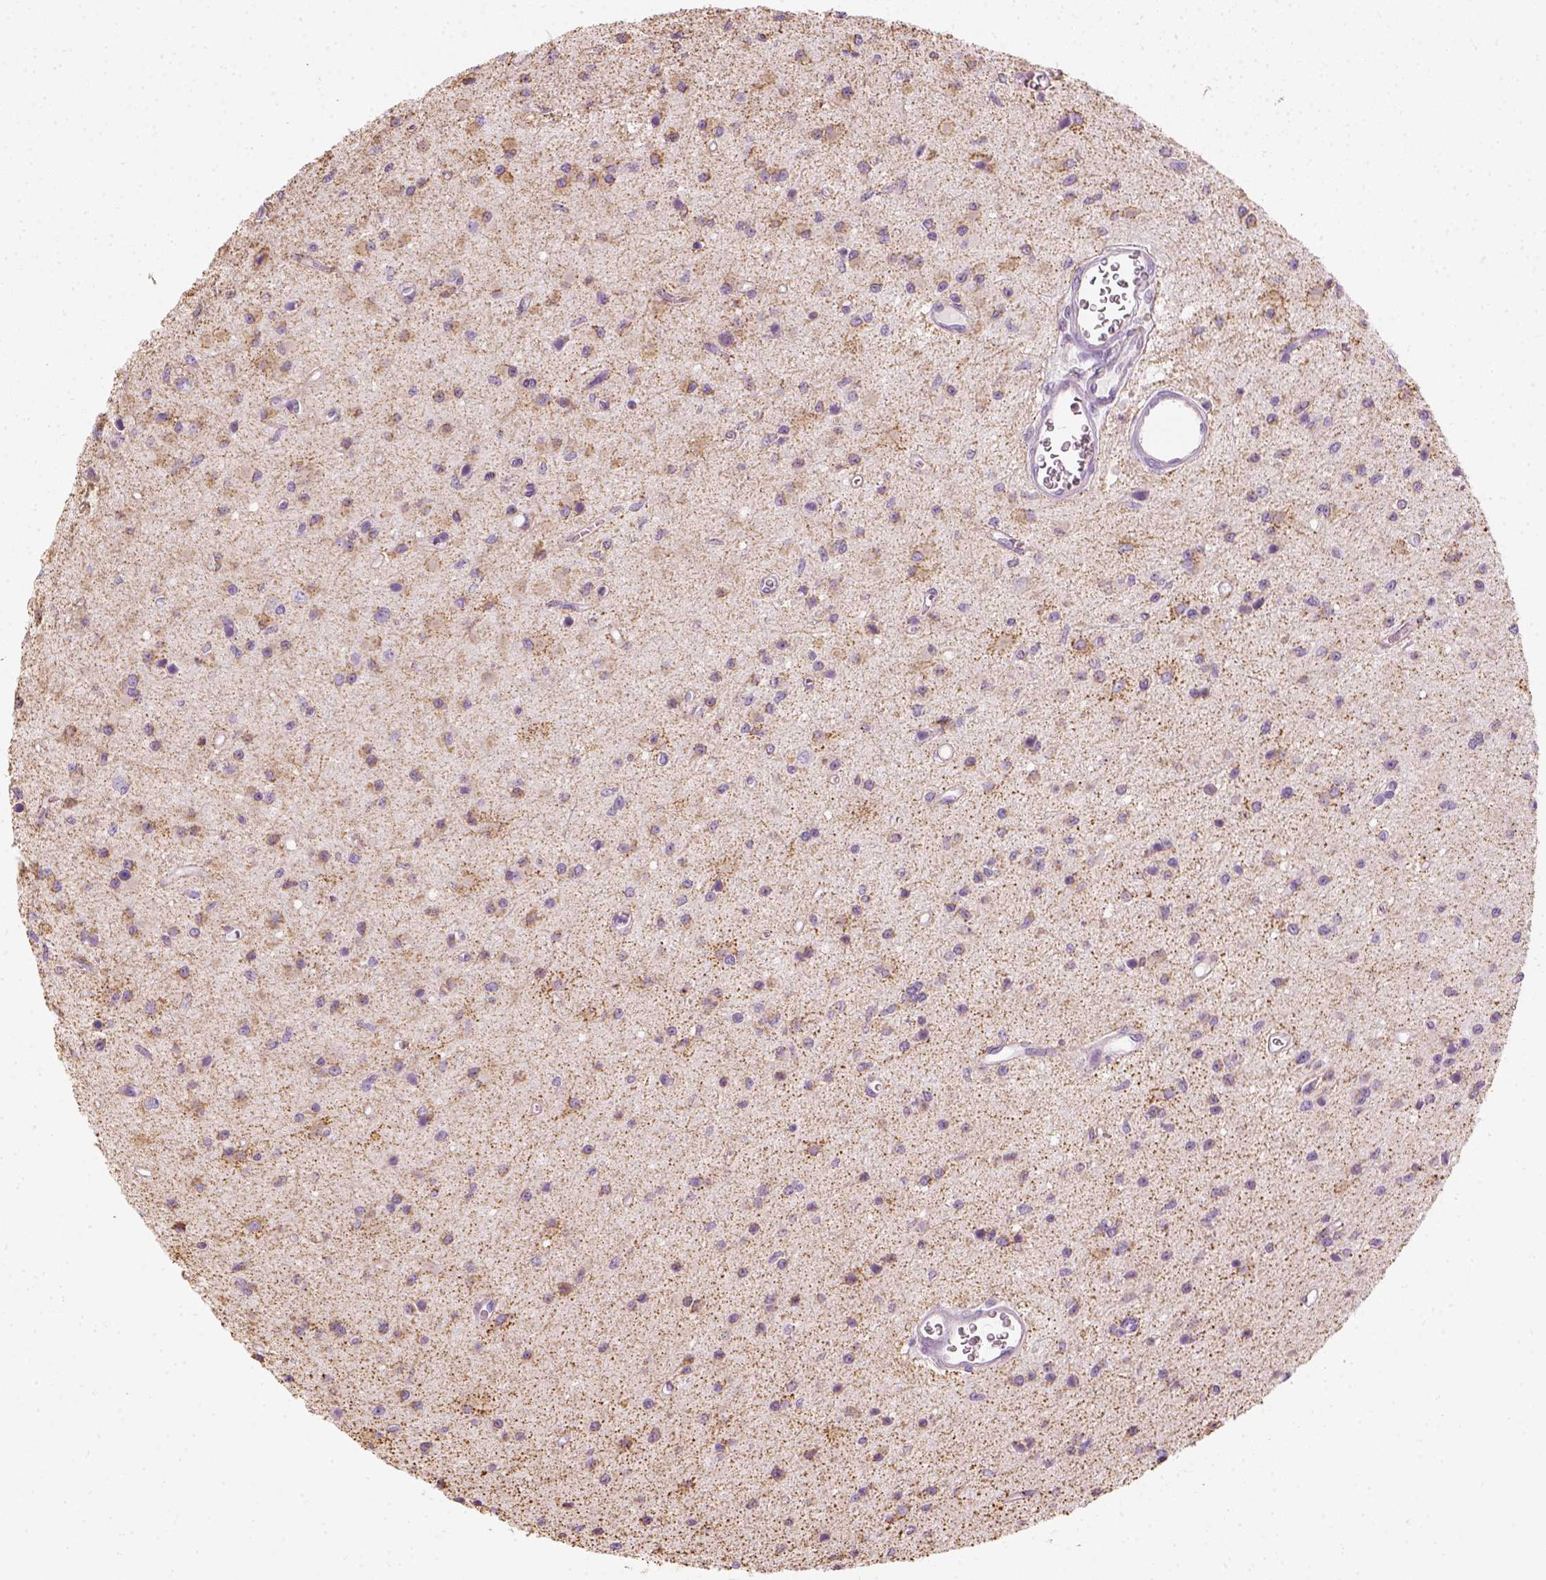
{"staining": {"intensity": "negative", "quantity": "none", "location": "none"}, "tissue": "glioma", "cell_type": "Tumor cells", "image_type": "cancer", "snomed": [{"axis": "morphology", "description": "Glioma, malignant, Low grade"}, {"axis": "topography", "description": "Brain"}], "caption": "High magnification brightfield microscopy of glioma stained with DAB (3,3'-diaminobenzidine) (brown) and counterstained with hematoxylin (blue): tumor cells show no significant positivity.", "gene": "LCA5", "patient": {"sex": "female", "age": 45}}